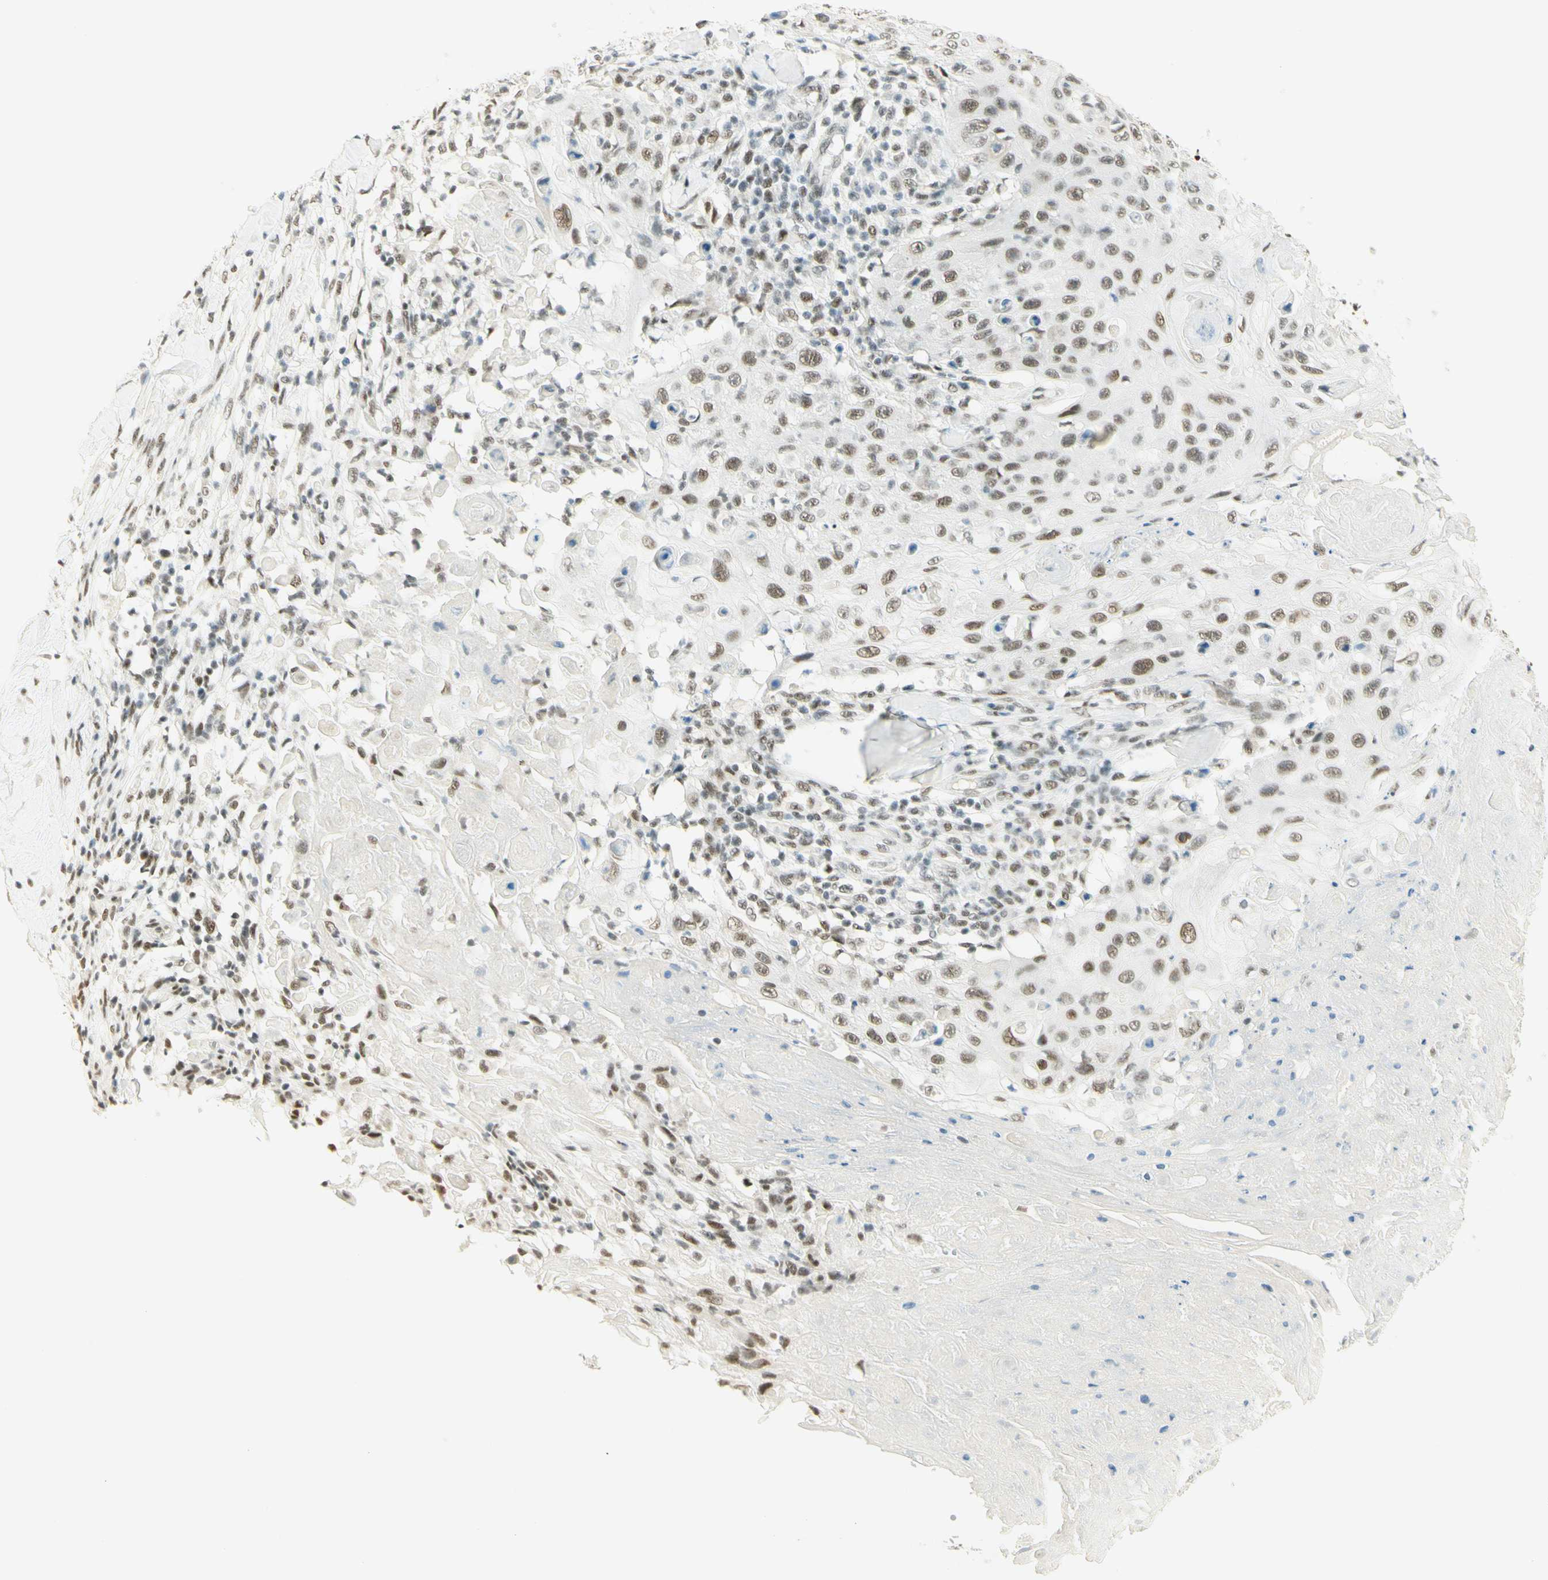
{"staining": {"intensity": "moderate", "quantity": "<25%", "location": "nuclear"}, "tissue": "skin cancer", "cell_type": "Tumor cells", "image_type": "cancer", "snomed": [{"axis": "morphology", "description": "Squamous cell carcinoma, NOS"}, {"axis": "topography", "description": "Skin"}], "caption": "Skin squamous cell carcinoma was stained to show a protein in brown. There is low levels of moderate nuclear expression in approximately <25% of tumor cells.", "gene": "PMS2", "patient": {"sex": "male", "age": 86}}